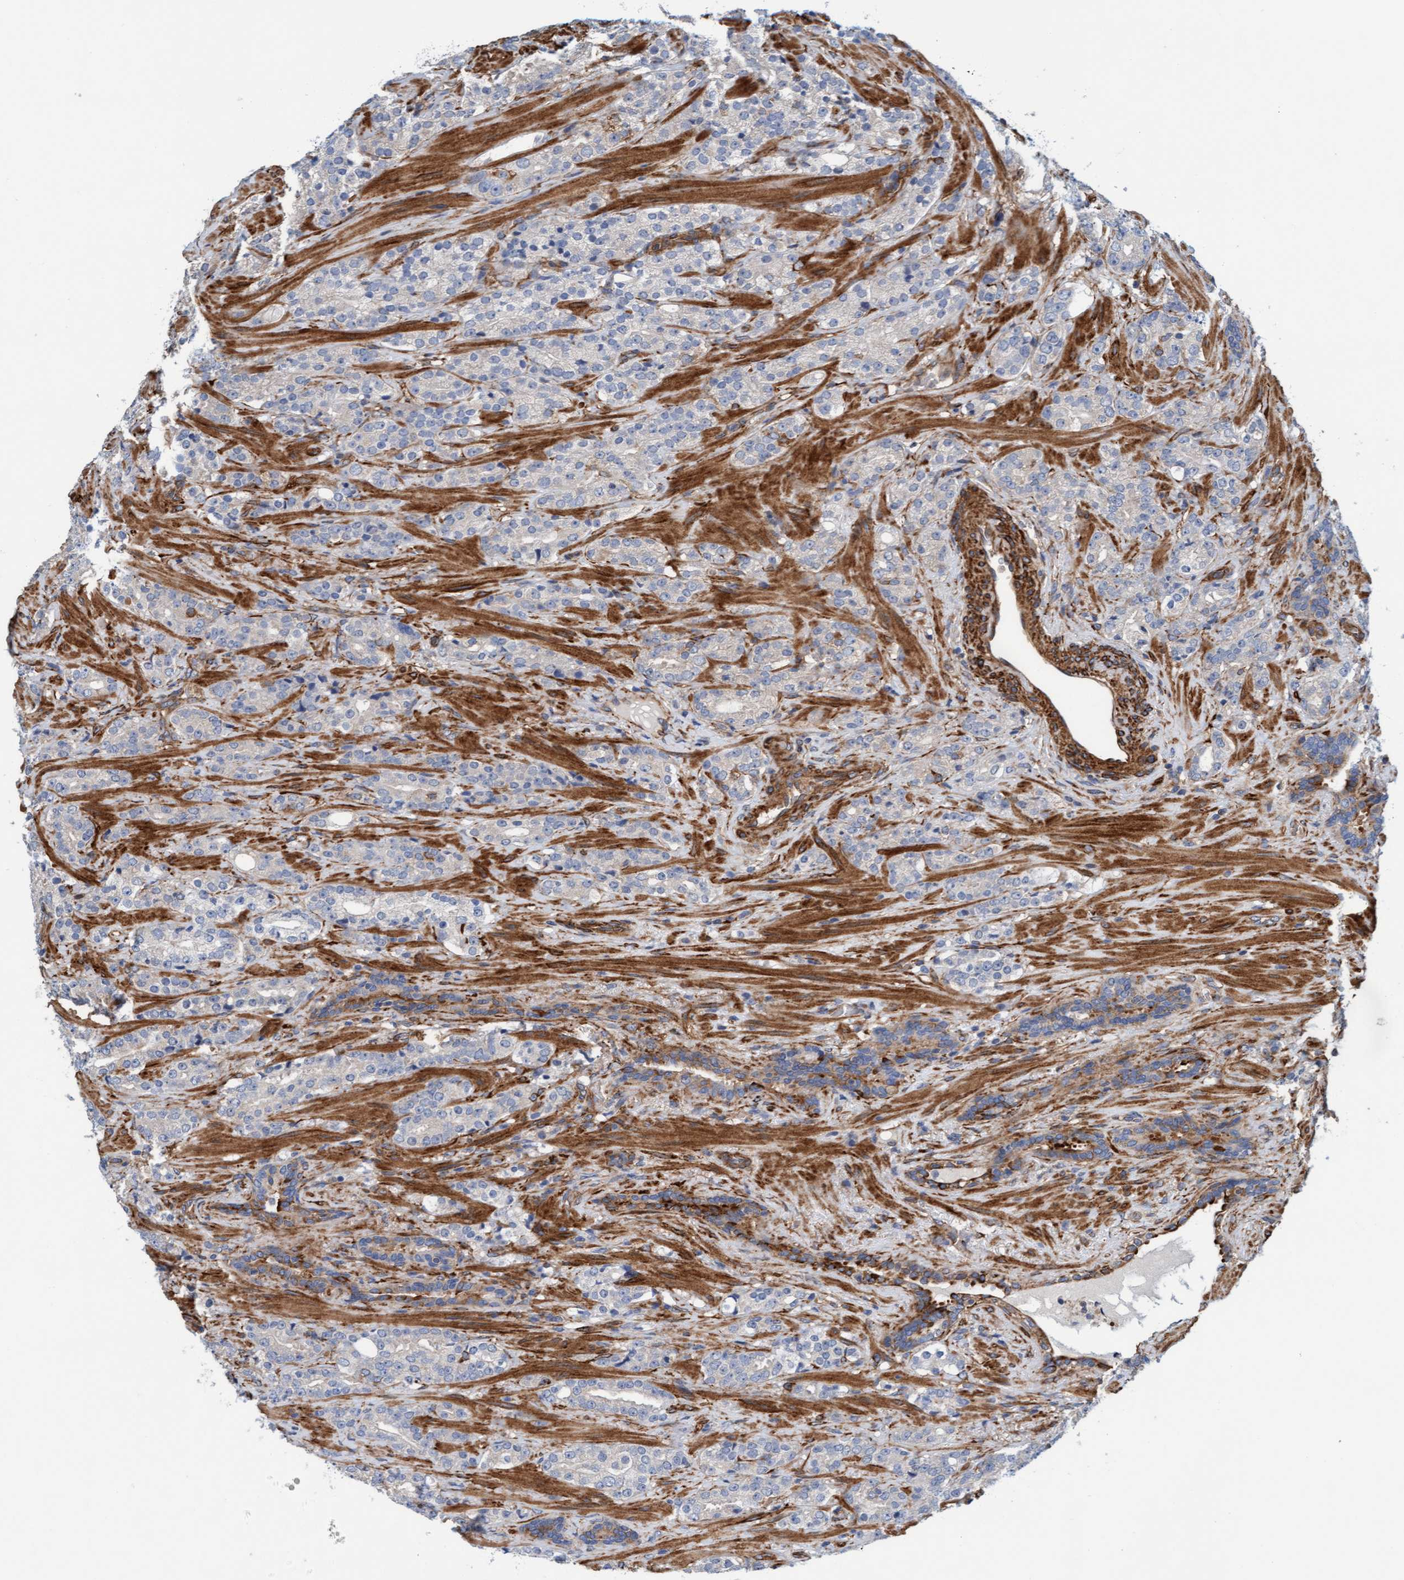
{"staining": {"intensity": "negative", "quantity": "none", "location": "none"}, "tissue": "prostate cancer", "cell_type": "Tumor cells", "image_type": "cancer", "snomed": [{"axis": "morphology", "description": "Adenocarcinoma, High grade"}, {"axis": "topography", "description": "Prostate"}], "caption": "An IHC histopathology image of prostate adenocarcinoma (high-grade) is shown. There is no staining in tumor cells of prostate adenocarcinoma (high-grade). (Brightfield microscopy of DAB immunohistochemistry (IHC) at high magnification).", "gene": "FMNL3", "patient": {"sex": "male", "age": 71}}